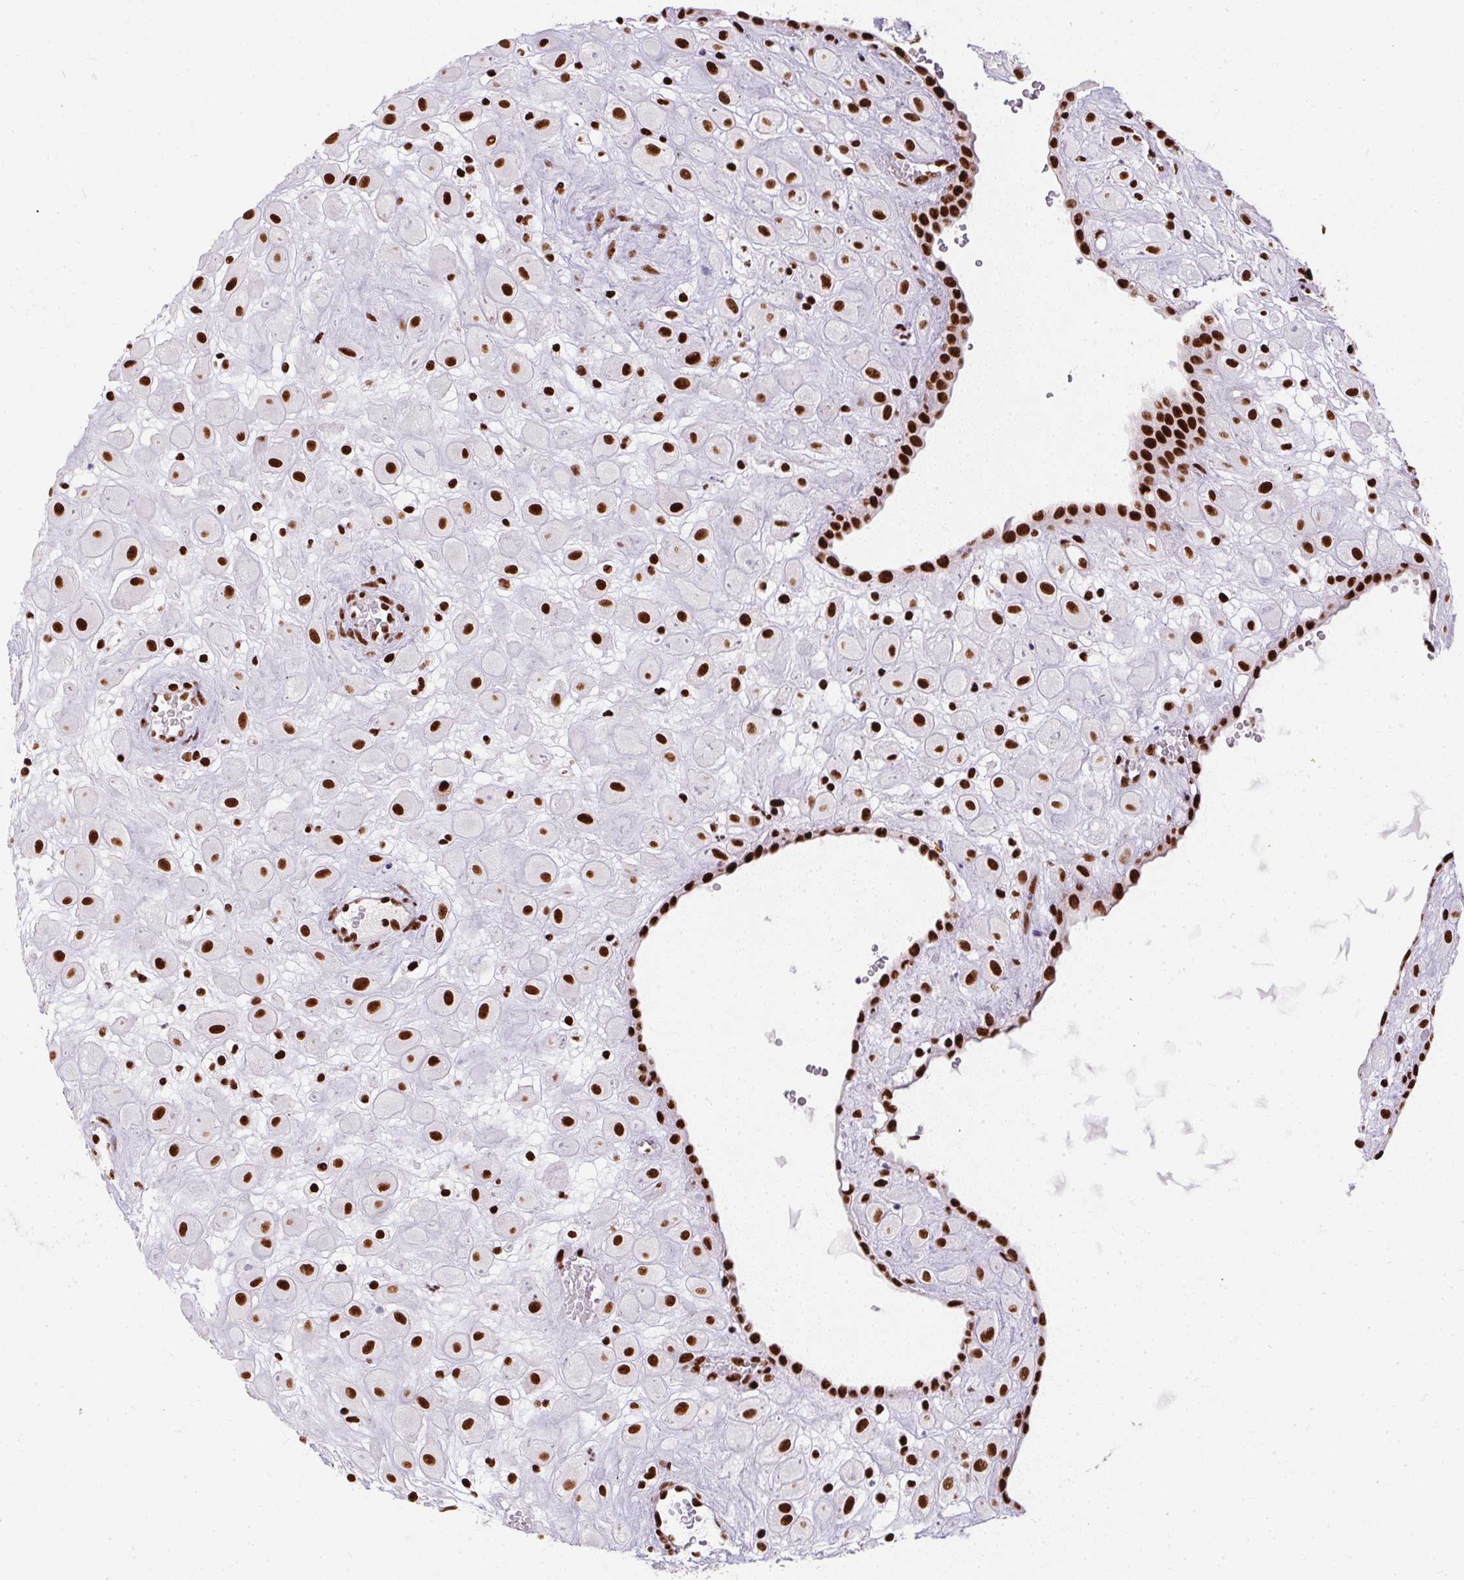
{"staining": {"intensity": "strong", "quantity": ">75%", "location": "nuclear"}, "tissue": "placenta", "cell_type": "Decidual cells", "image_type": "normal", "snomed": [{"axis": "morphology", "description": "Normal tissue, NOS"}, {"axis": "topography", "description": "Placenta"}], "caption": "A high-resolution histopathology image shows IHC staining of normal placenta, which reveals strong nuclear positivity in approximately >75% of decidual cells. (DAB (3,3'-diaminobenzidine) IHC, brown staining for protein, blue staining for nuclei).", "gene": "PAGE3", "patient": {"sex": "female", "age": 24}}